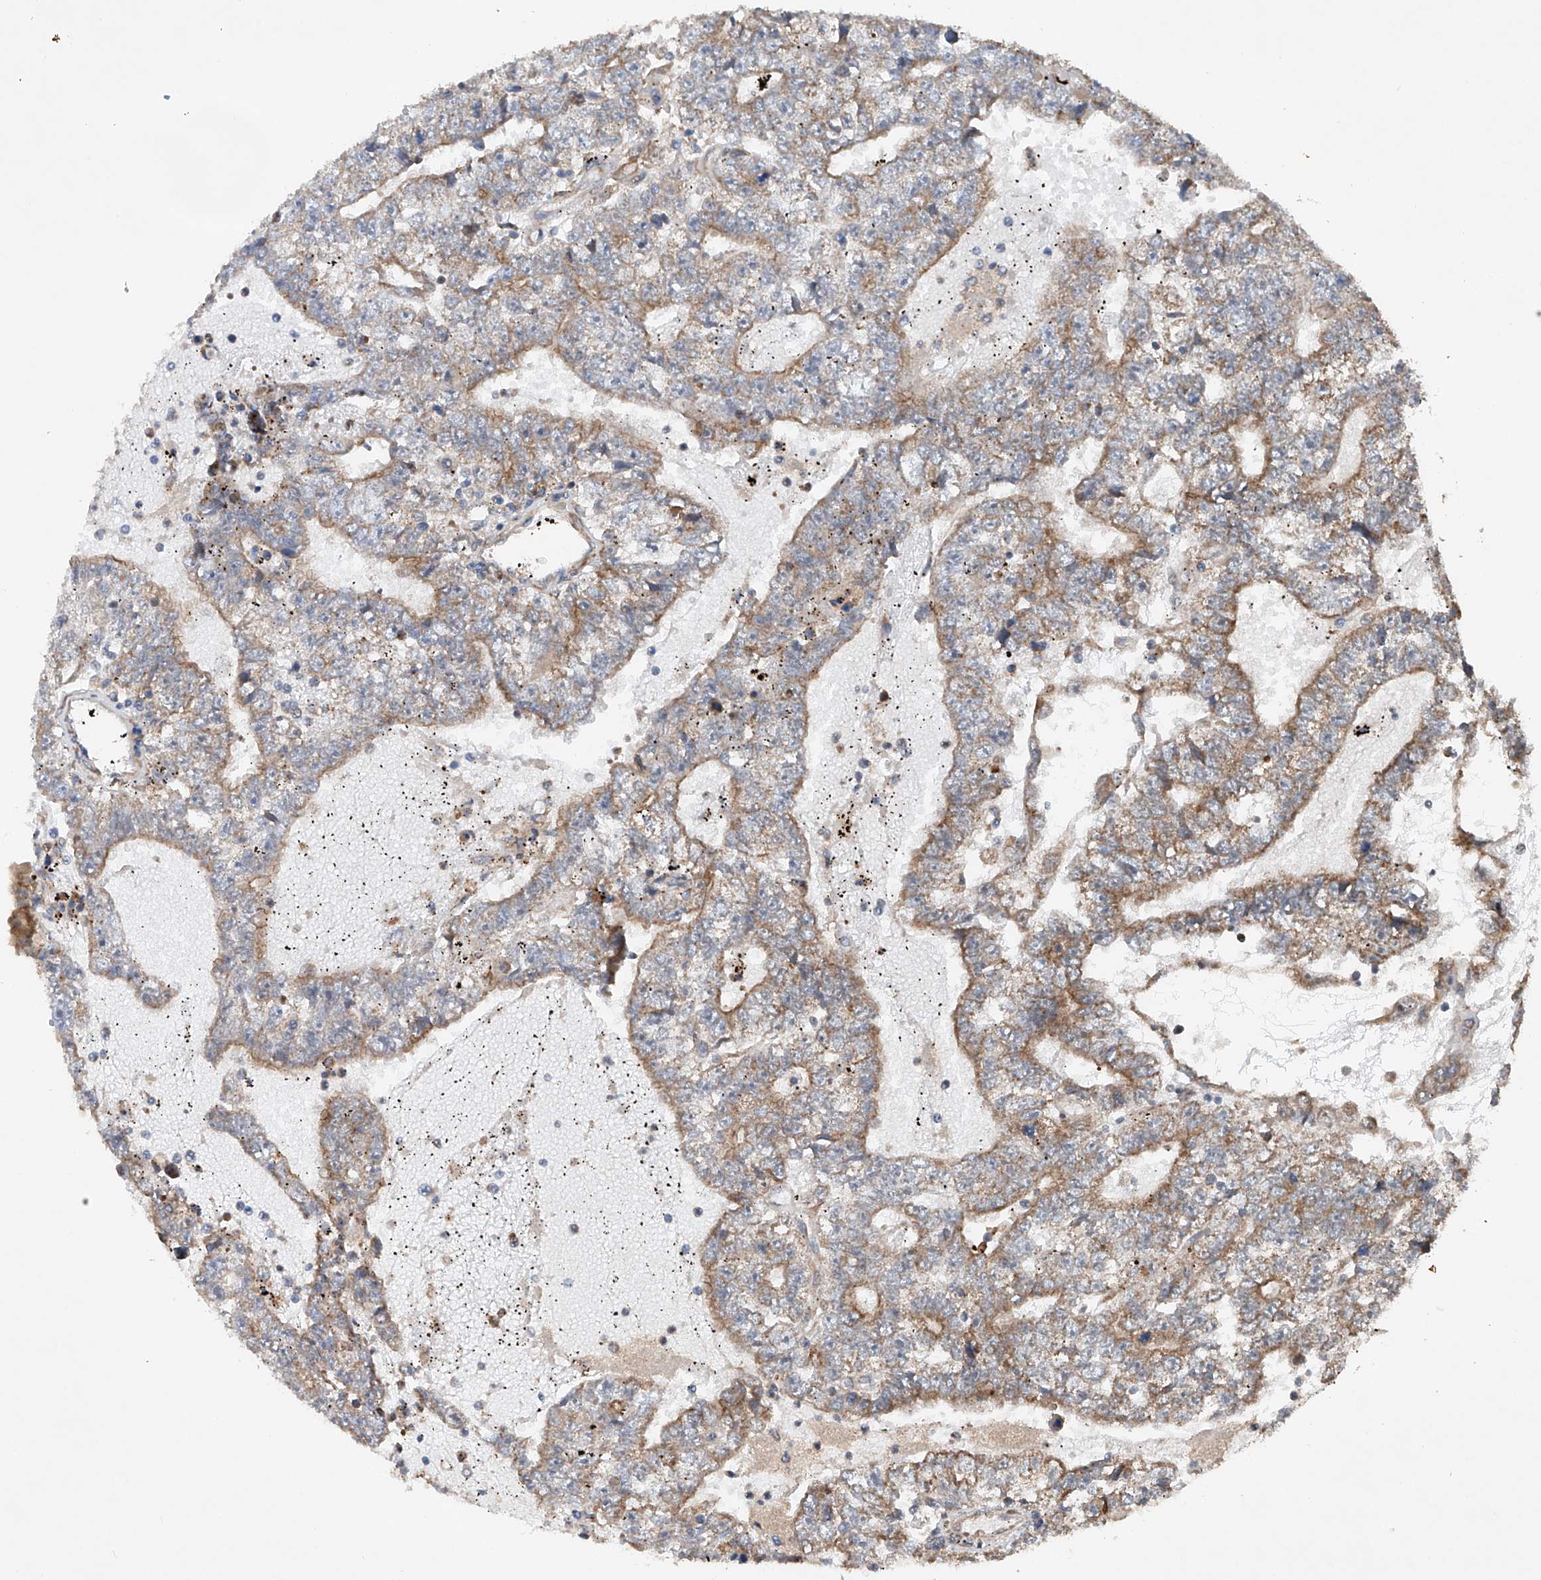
{"staining": {"intensity": "moderate", "quantity": "25%-75%", "location": "cytoplasmic/membranous"}, "tissue": "testis cancer", "cell_type": "Tumor cells", "image_type": "cancer", "snomed": [{"axis": "morphology", "description": "Carcinoma, Embryonal, NOS"}, {"axis": "topography", "description": "Testis"}], "caption": "Immunohistochemical staining of human testis embryonal carcinoma reveals moderate cytoplasmic/membranous protein positivity in approximately 25%-75% of tumor cells. The staining is performed using DAB (3,3'-diaminobenzidine) brown chromogen to label protein expression. The nuclei are counter-stained blue using hematoxylin.", "gene": "CEP85L", "patient": {"sex": "male", "age": 25}}